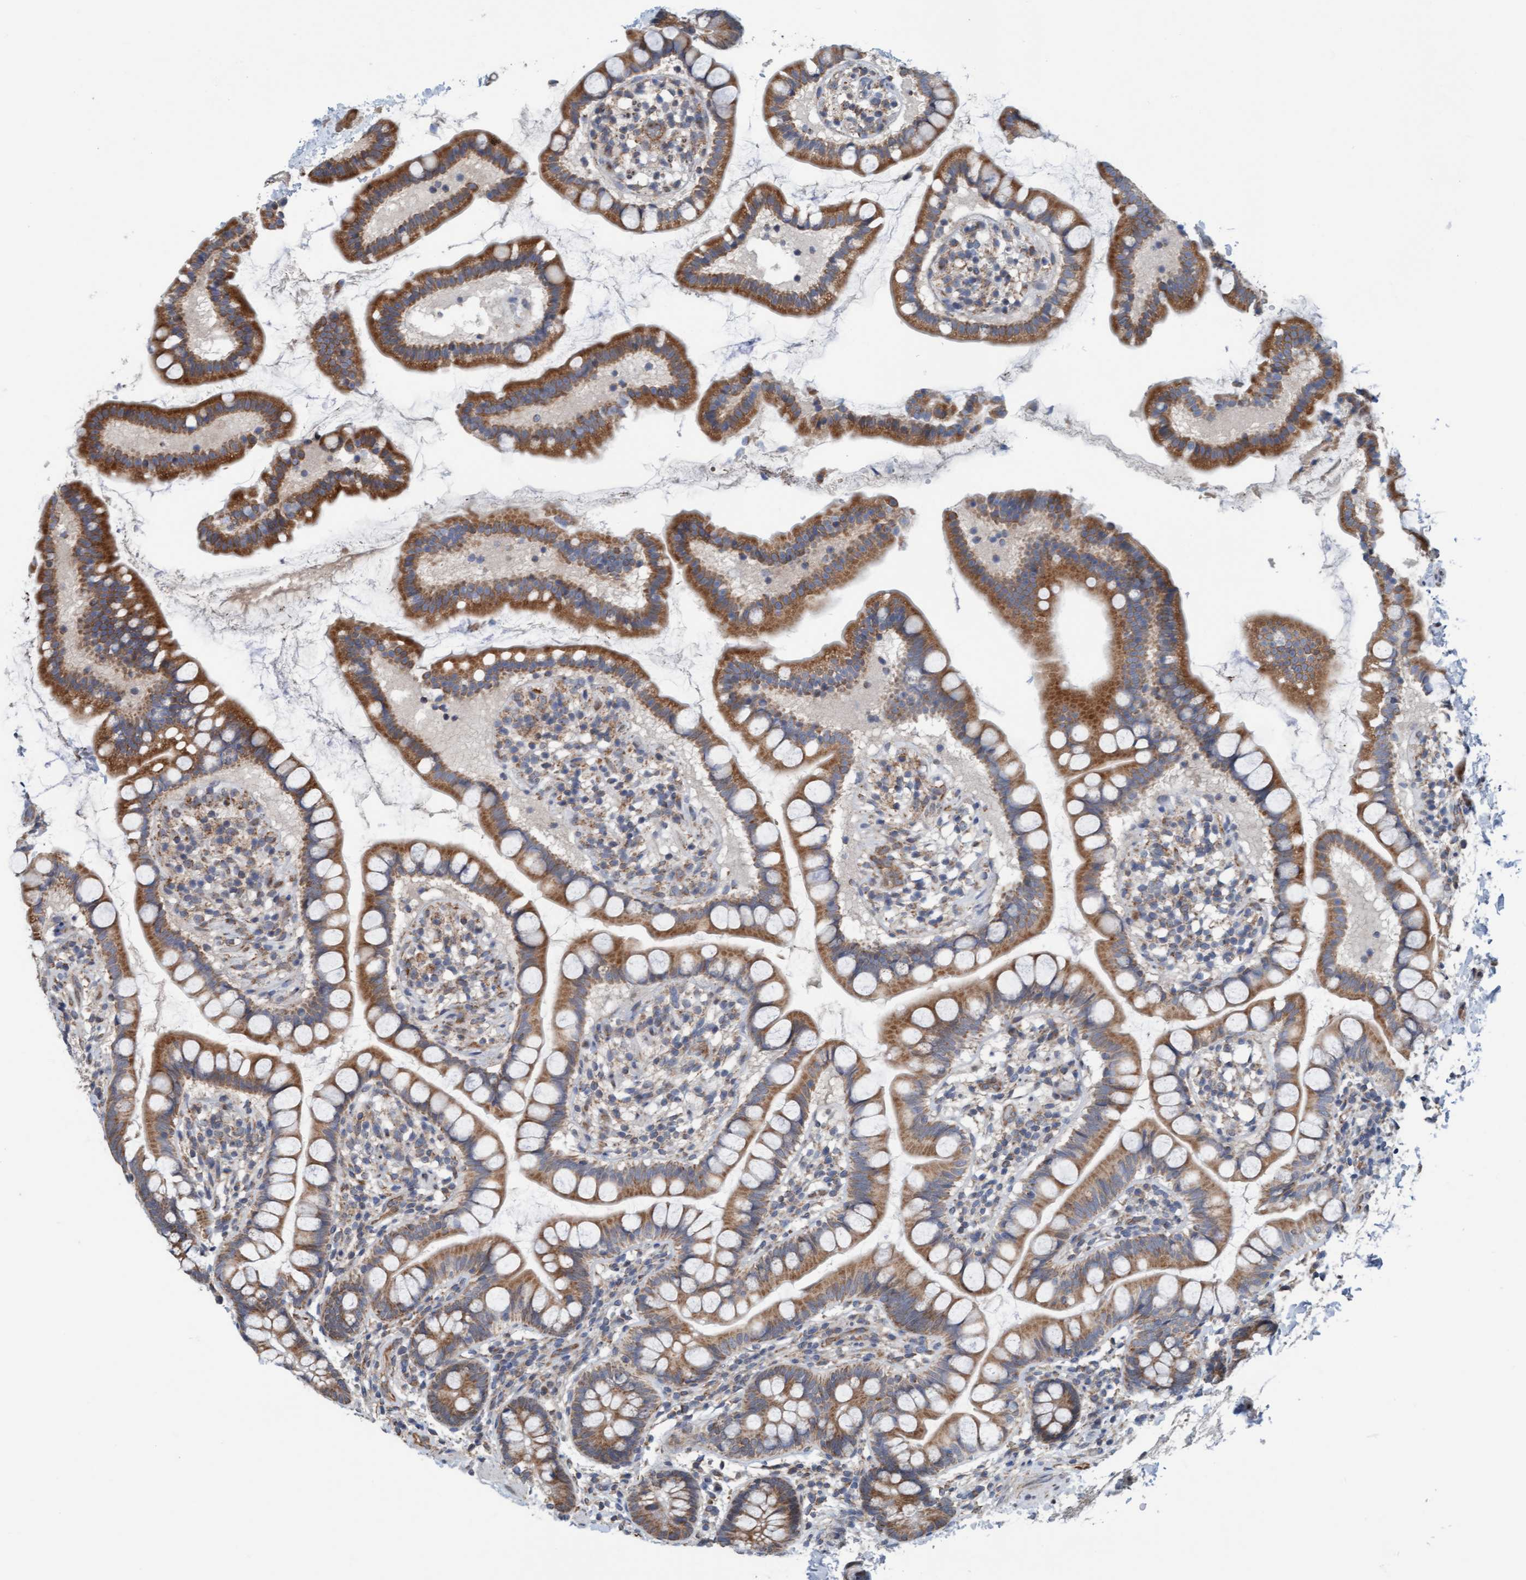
{"staining": {"intensity": "moderate", "quantity": ">75%", "location": "cytoplasmic/membranous"}, "tissue": "small intestine", "cell_type": "Glandular cells", "image_type": "normal", "snomed": [{"axis": "morphology", "description": "Normal tissue, NOS"}, {"axis": "topography", "description": "Small intestine"}], "caption": "Protein expression analysis of benign small intestine exhibits moderate cytoplasmic/membranous positivity in approximately >75% of glandular cells.", "gene": "ZNF566", "patient": {"sex": "female", "age": 84}}